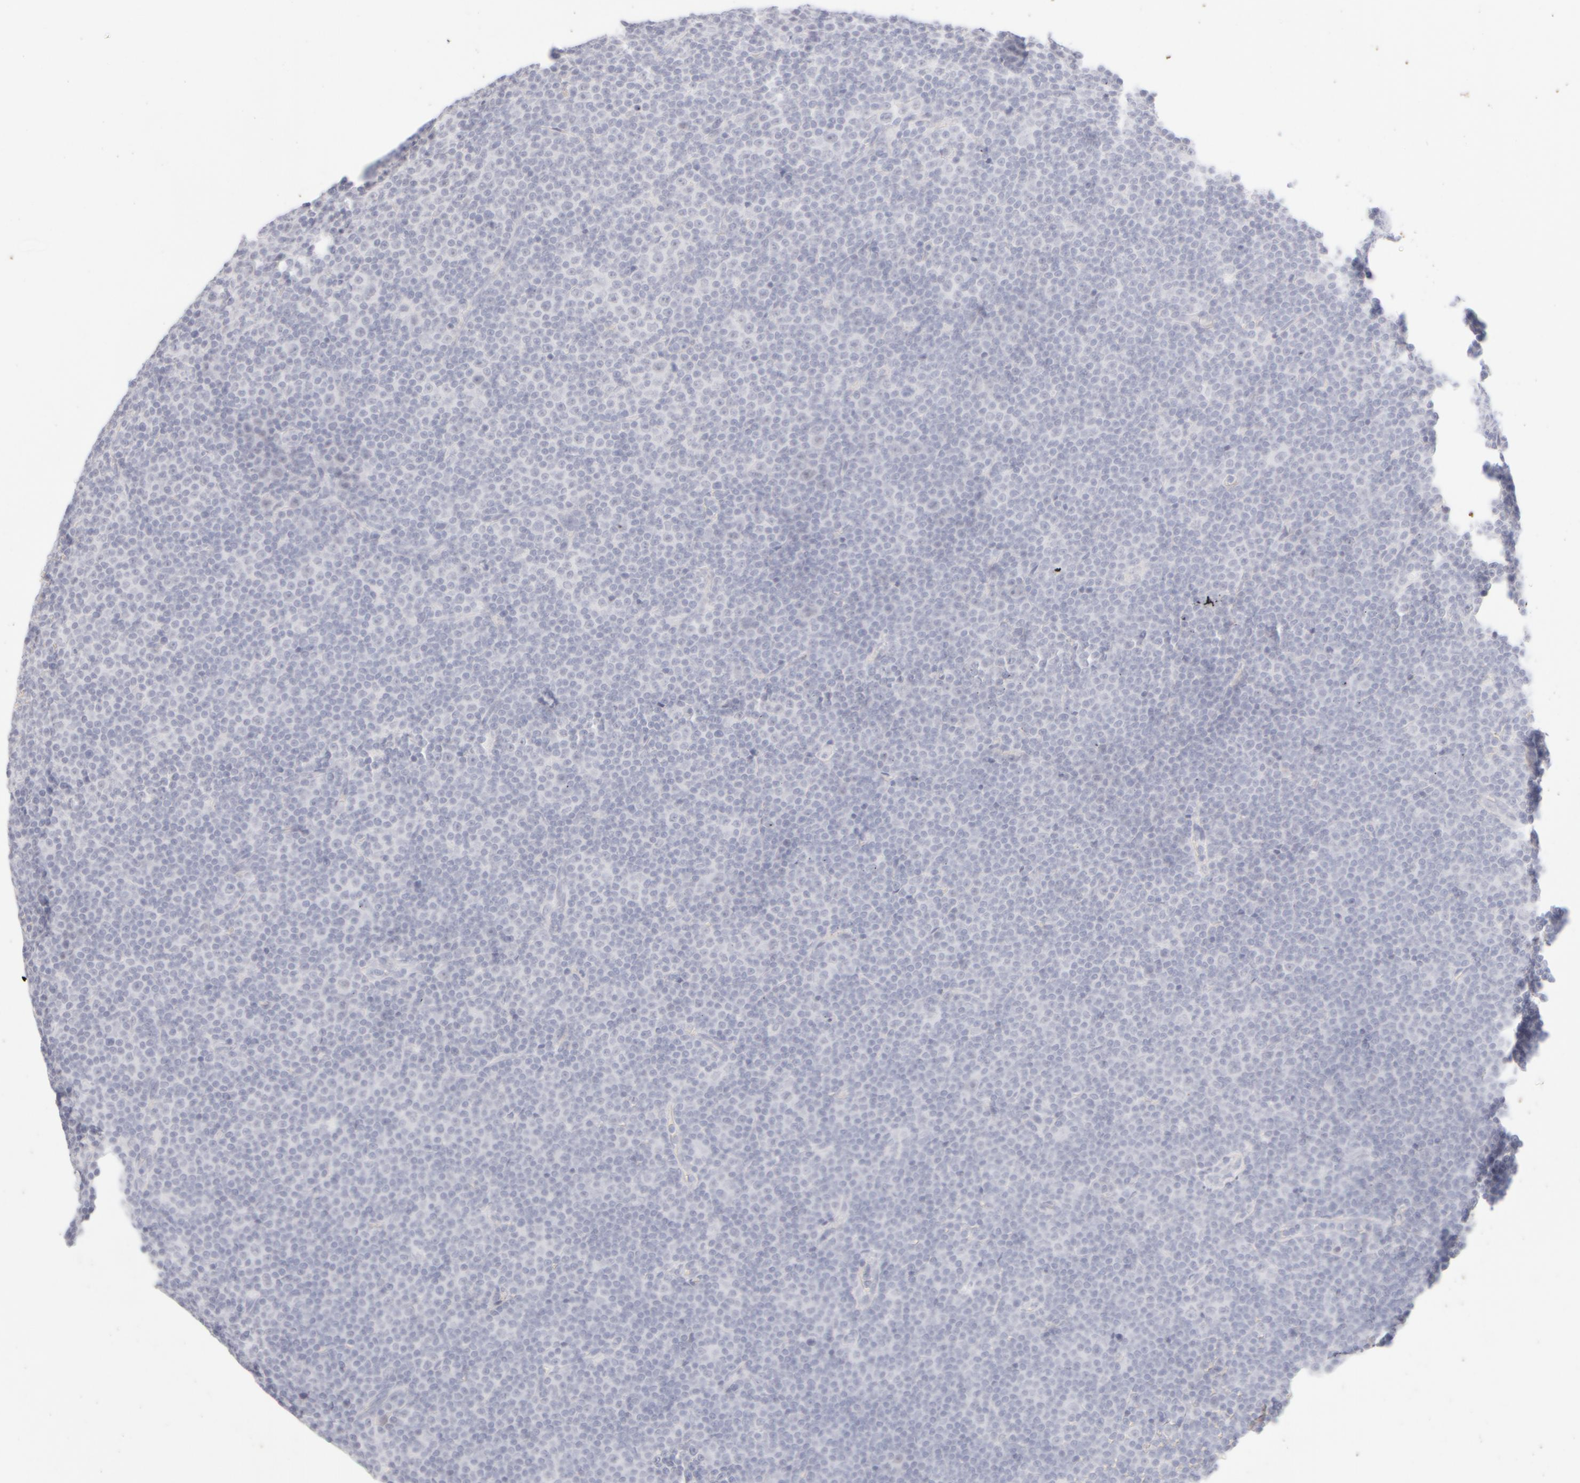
{"staining": {"intensity": "negative", "quantity": "none", "location": "none"}, "tissue": "lymphoma", "cell_type": "Tumor cells", "image_type": "cancer", "snomed": [{"axis": "morphology", "description": "Malignant lymphoma, non-Hodgkin's type, Low grade"}, {"axis": "topography", "description": "Lymph node"}], "caption": "Immunohistochemistry (IHC) photomicrograph of neoplastic tissue: lymphoma stained with DAB reveals no significant protein expression in tumor cells. (DAB immunohistochemistry visualized using brightfield microscopy, high magnification).", "gene": "KRT15", "patient": {"sex": "female", "age": 67}}